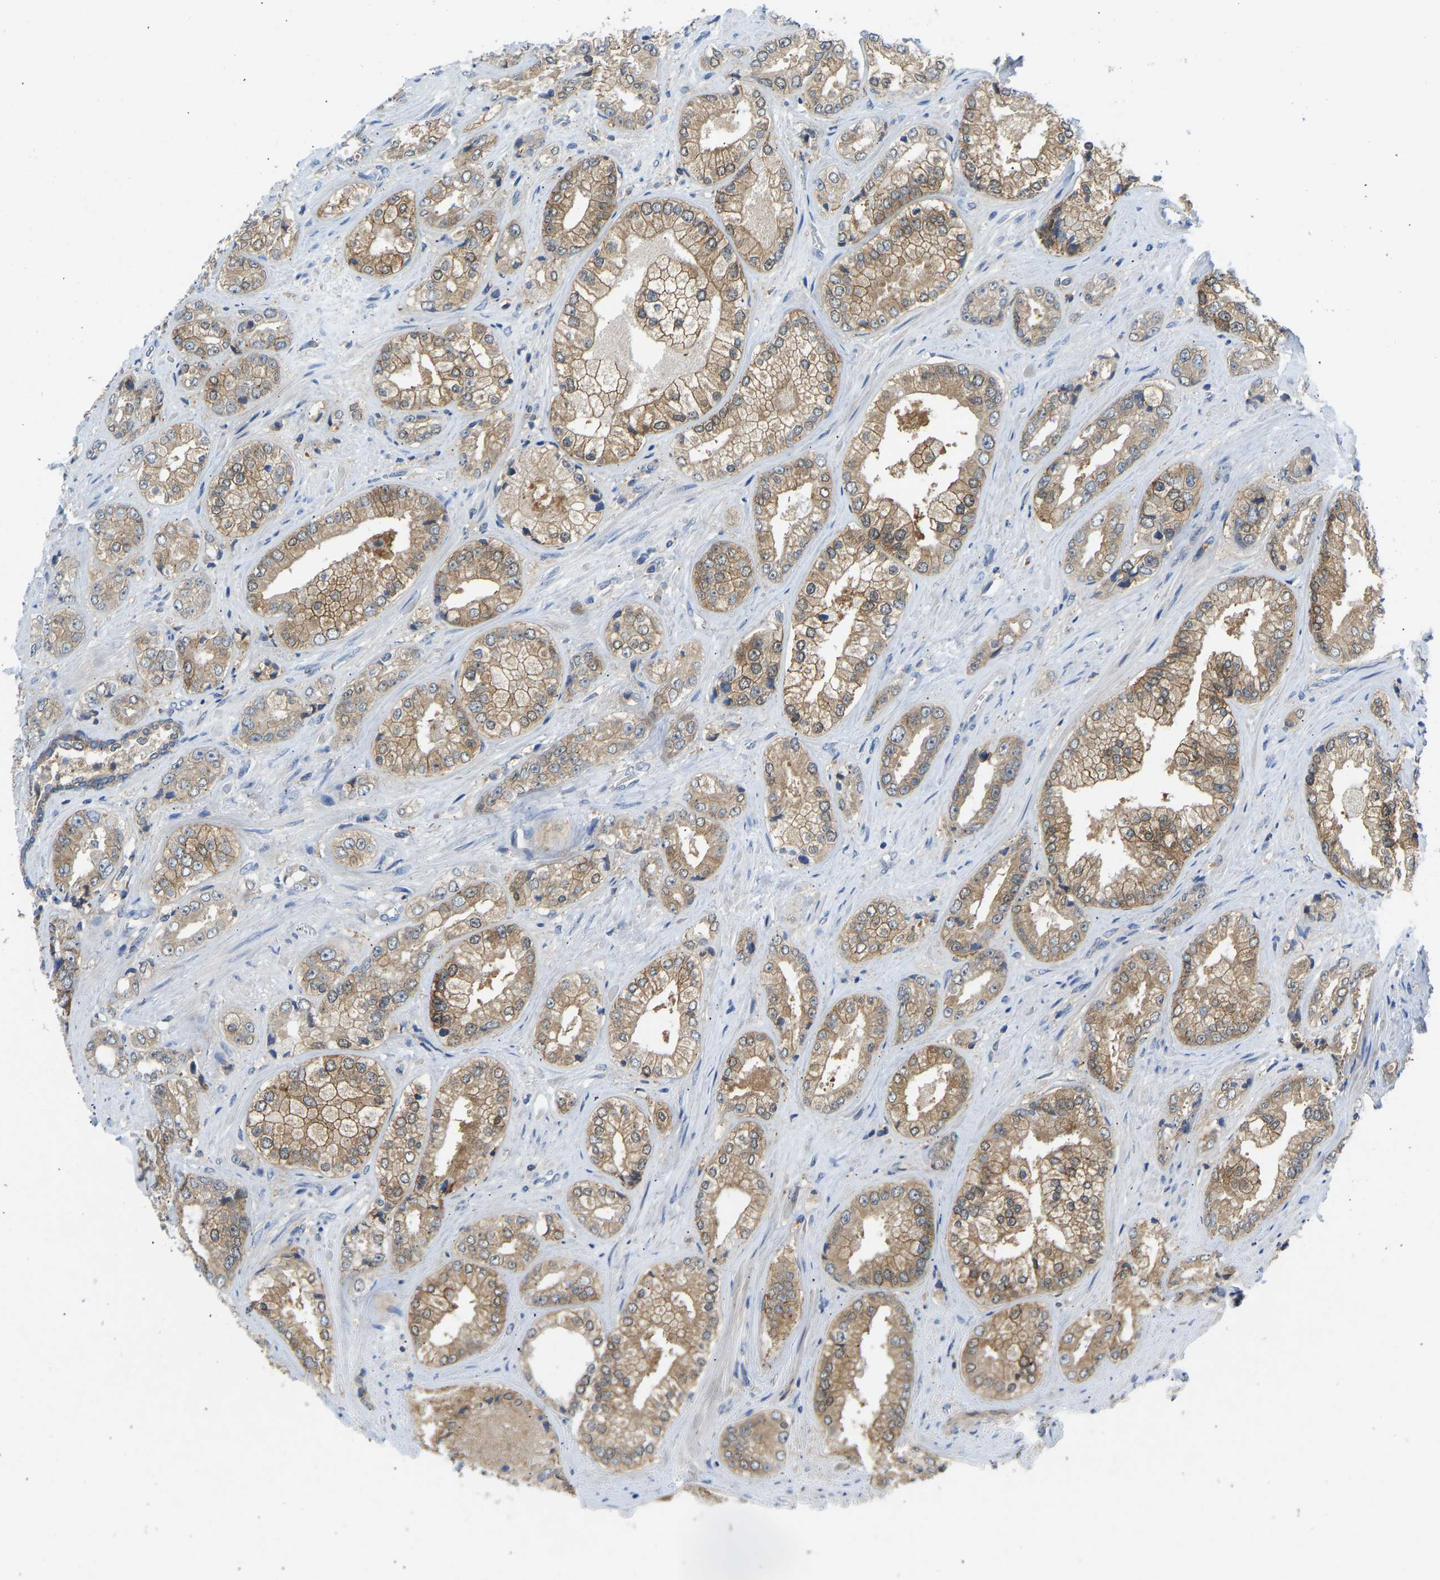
{"staining": {"intensity": "moderate", "quantity": ">75%", "location": "cytoplasmic/membranous"}, "tissue": "prostate cancer", "cell_type": "Tumor cells", "image_type": "cancer", "snomed": [{"axis": "morphology", "description": "Adenocarcinoma, High grade"}, {"axis": "topography", "description": "Prostate"}], "caption": "Immunohistochemical staining of prostate cancer demonstrates moderate cytoplasmic/membranous protein staining in about >75% of tumor cells.", "gene": "NDRG3", "patient": {"sex": "male", "age": 61}}